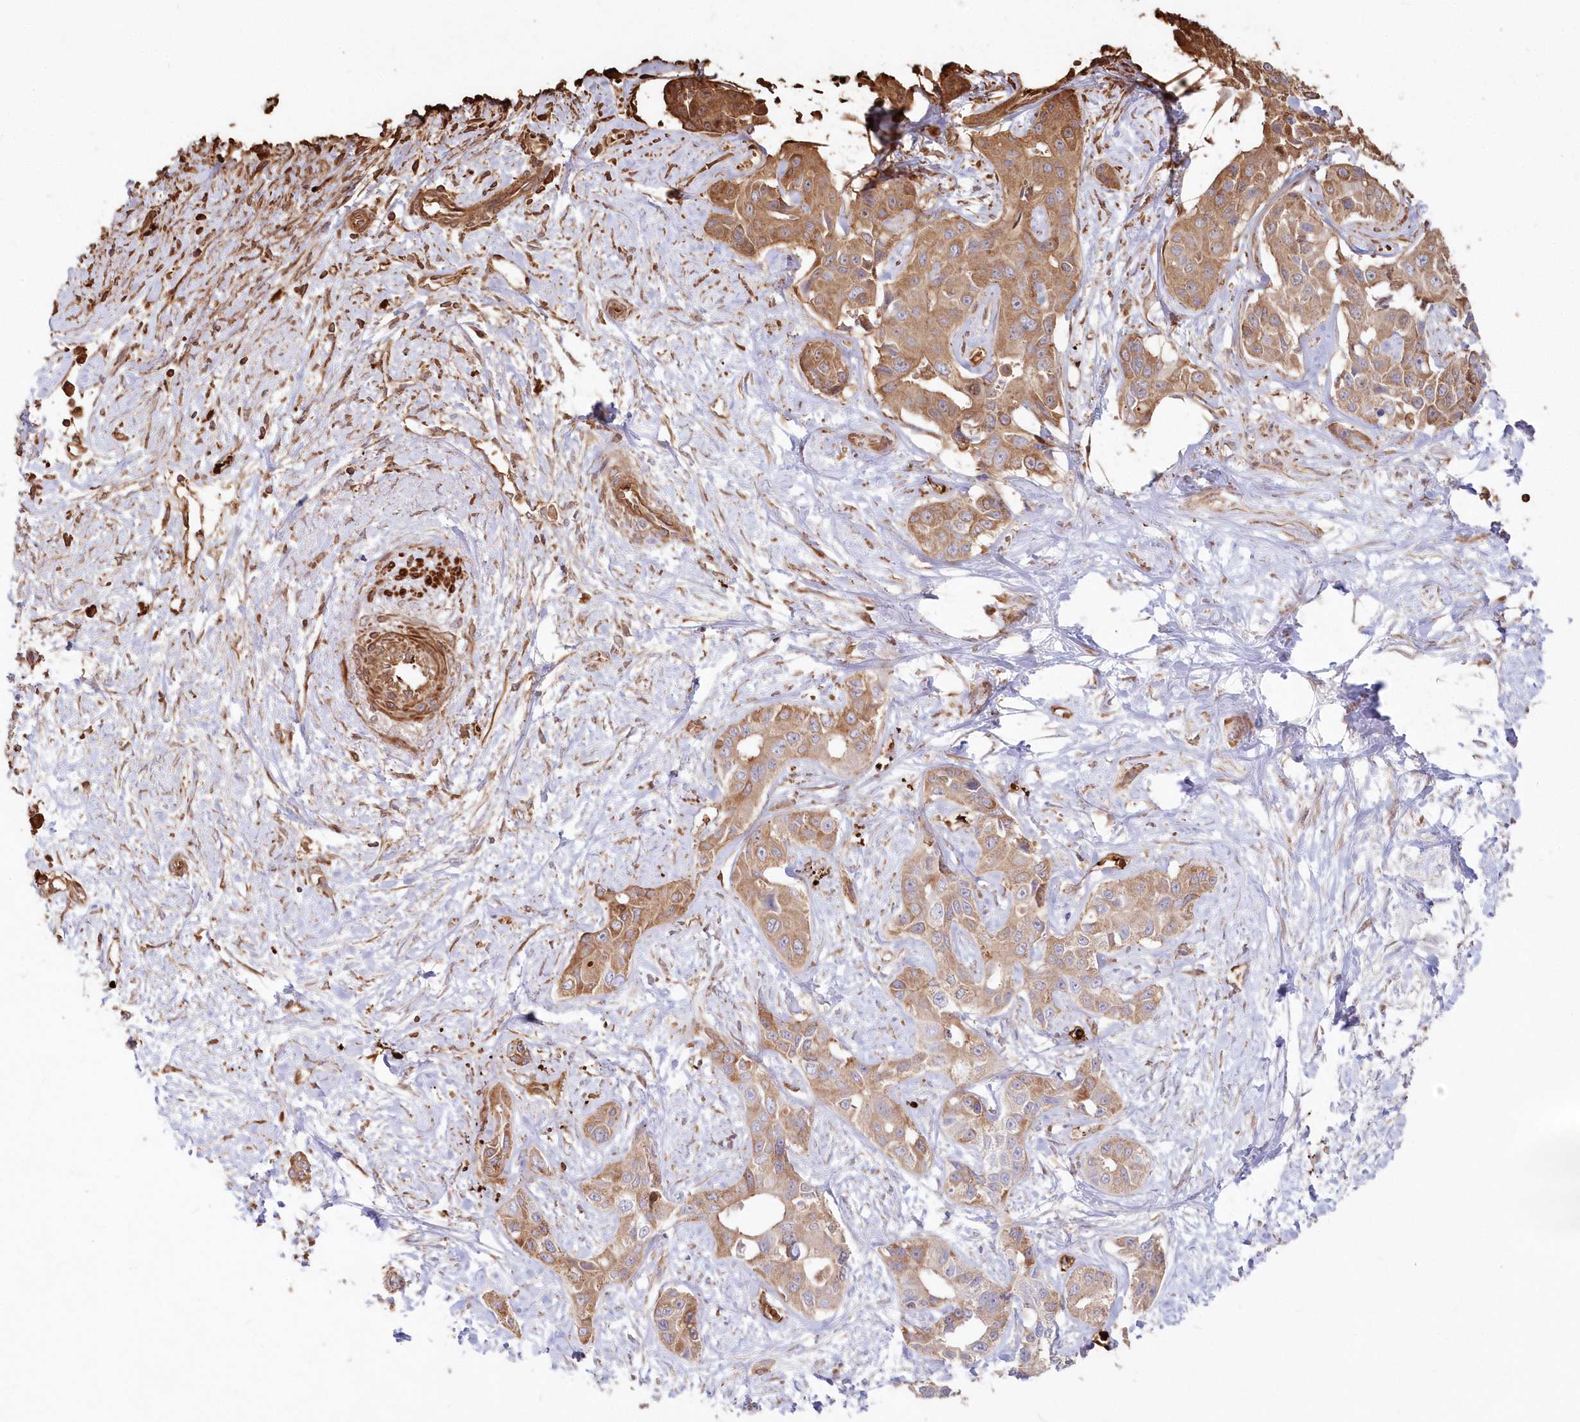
{"staining": {"intensity": "moderate", "quantity": ">75%", "location": "cytoplasmic/membranous"}, "tissue": "liver cancer", "cell_type": "Tumor cells", "image_type": "cancer", "snomed": [{"axis": "morphology", "description": "Cholangiocarcinoma"}, {"axis": "topography", "description": "Liver"}], "caption": "Human liver cholangiocarcinoma stained with a protein marker shows moderate staining in tumor cells.", "gene": "SERINC1", "patient": {"sex": "male", "age": 59}}